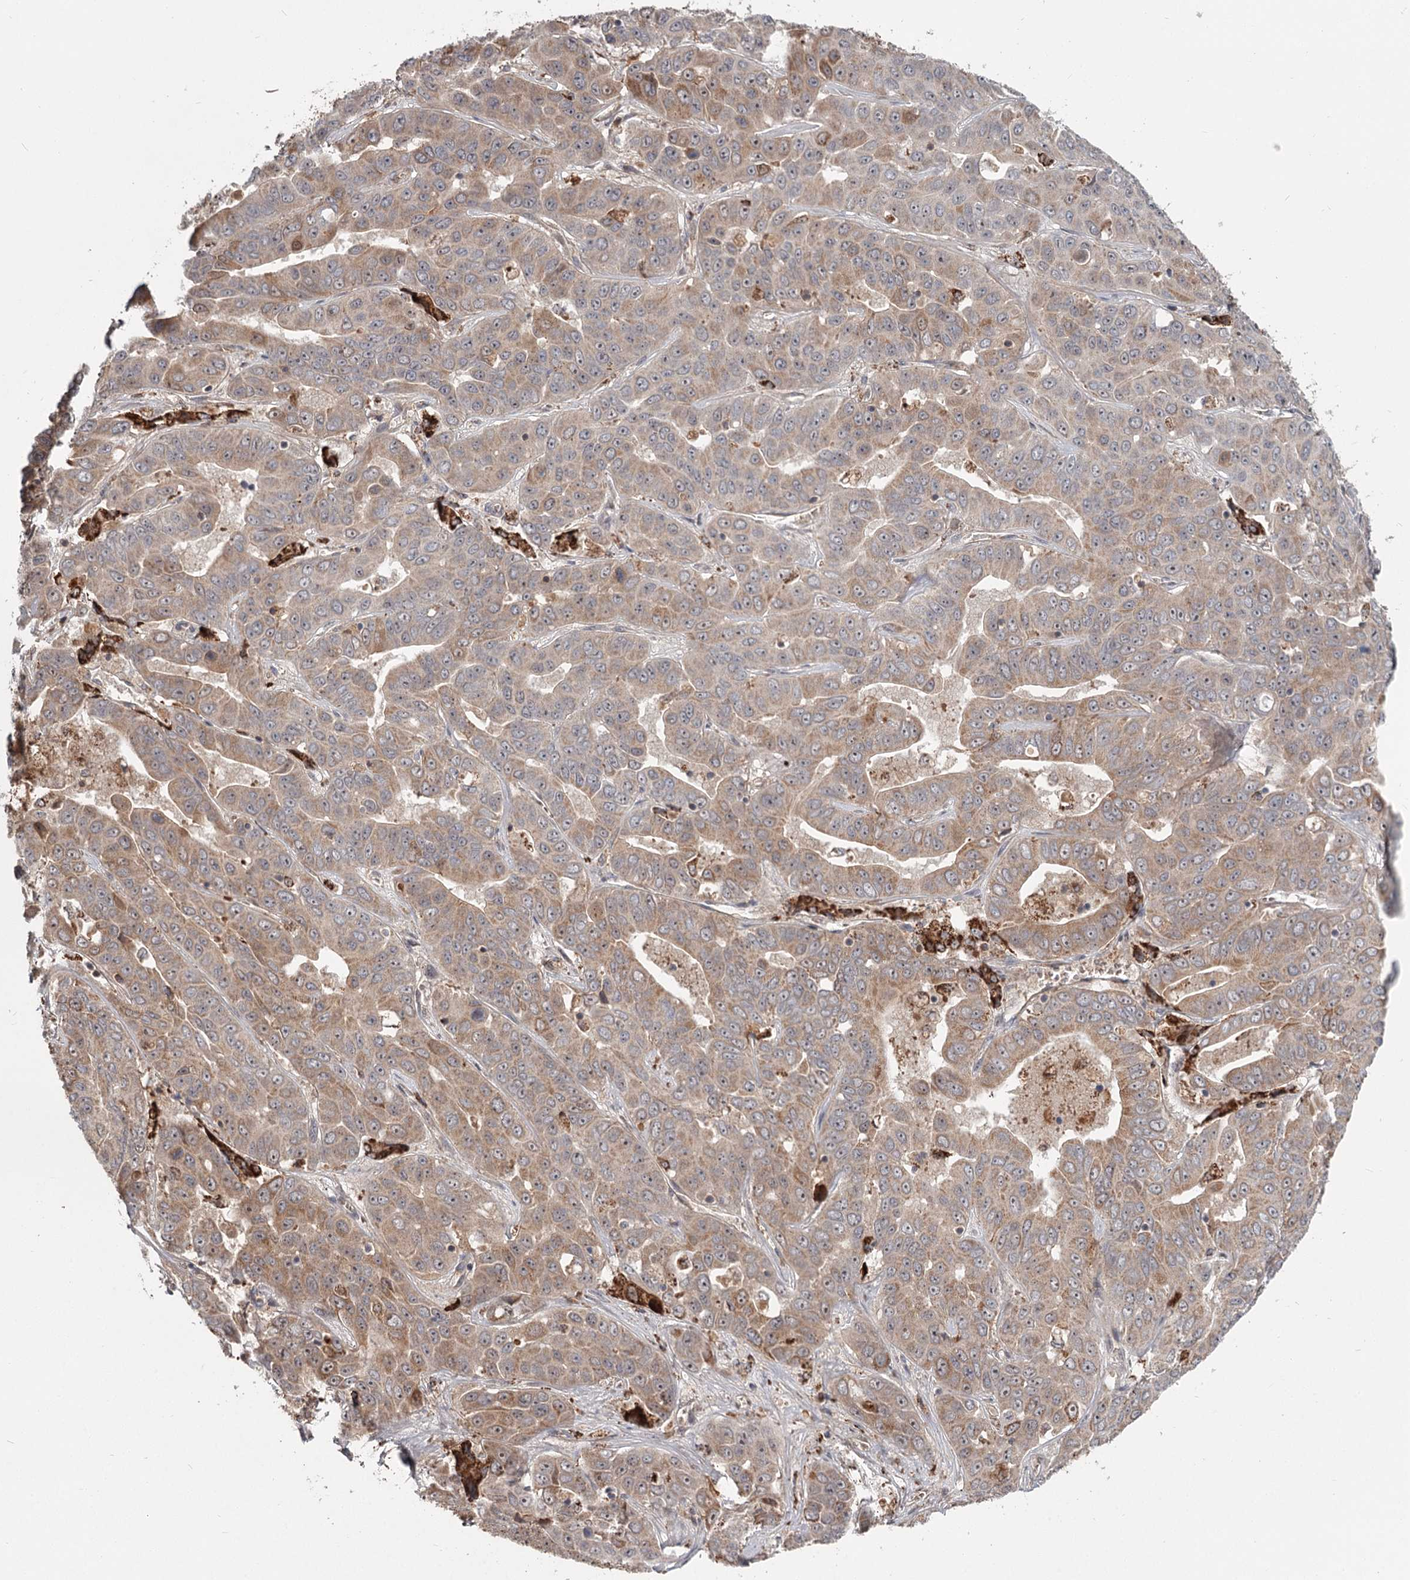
{"staining": {"intensity": "moderate", "quantity": "25%-75%", "location": "cytoplasmic/membranous"}, "tissue": "liver cancer", "cell_type": "Tumor cells", "image_type": "cancer", "snomed": [{"axis": "morphology", "description": "Cholangiocarcinoma"}, {"axis": "topography", "description": "Liver"}], "caption": "Tumor cells reveal medium levels of moderate cytoplasmic/membranous expression in about 25%-75% of cells in liver cholangiocarcinoma.", "gene": "CDC123", "patient": {"sex": "female", "age": 52}}